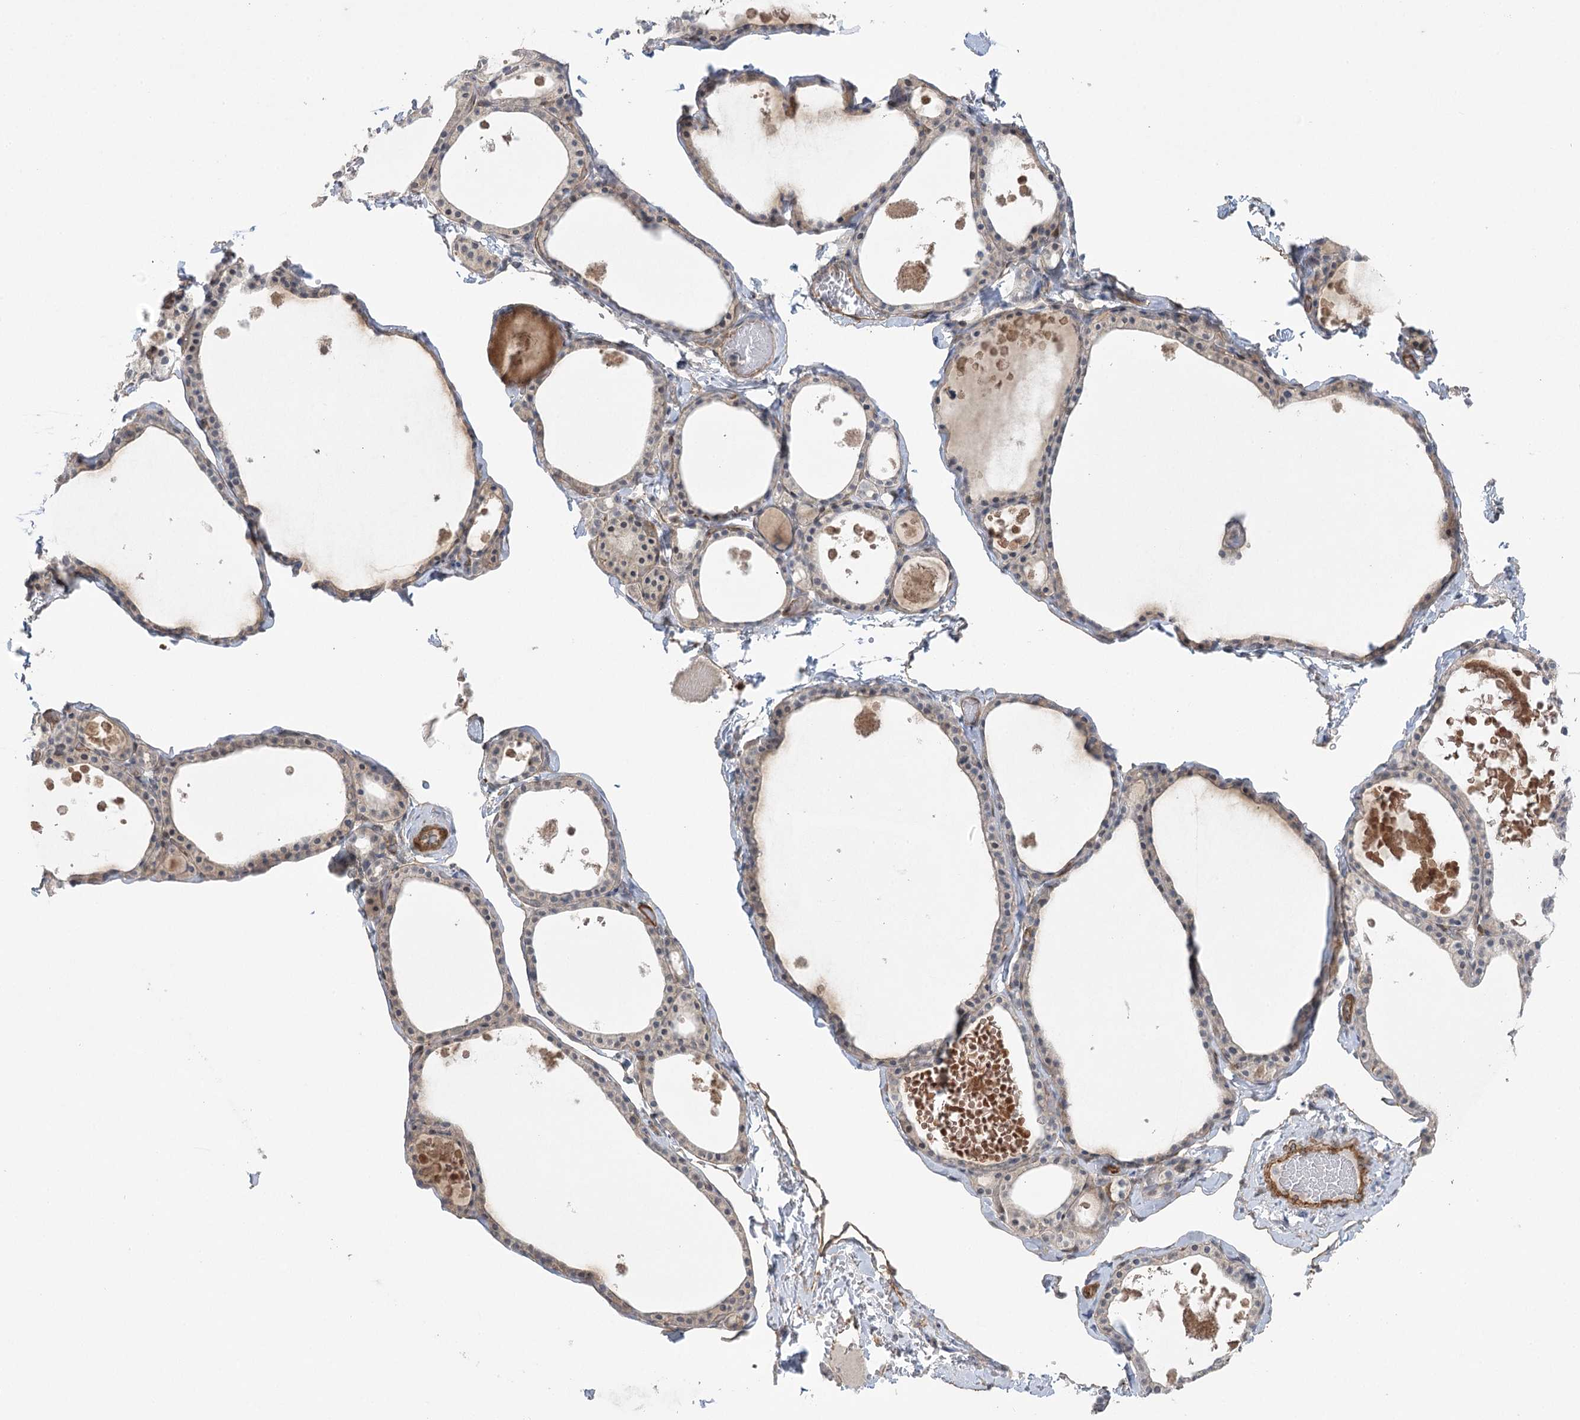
{"staining": {"intensity": "weak", "quantity": "25%-75%", "location": "cytoplasmic/membranous,nuclear"}, "tissue": "thyroid gland", "cell_type": "Glandular cells", "image_type": "normal", "snomed": [{"axis": "morphology", "description": "Normal tissue, NOS"}, {"axis": "topography", "description": "Thyroid gland"}], "caption": "Glandular cells reveal low levels of weak cytoplasmic/membranous,nuclear staining in approximately 25%-75% of cells in unremarkable human thyroid gland.", "gene": "AMTN", "patient": {"sex": "male", "age": 56}}